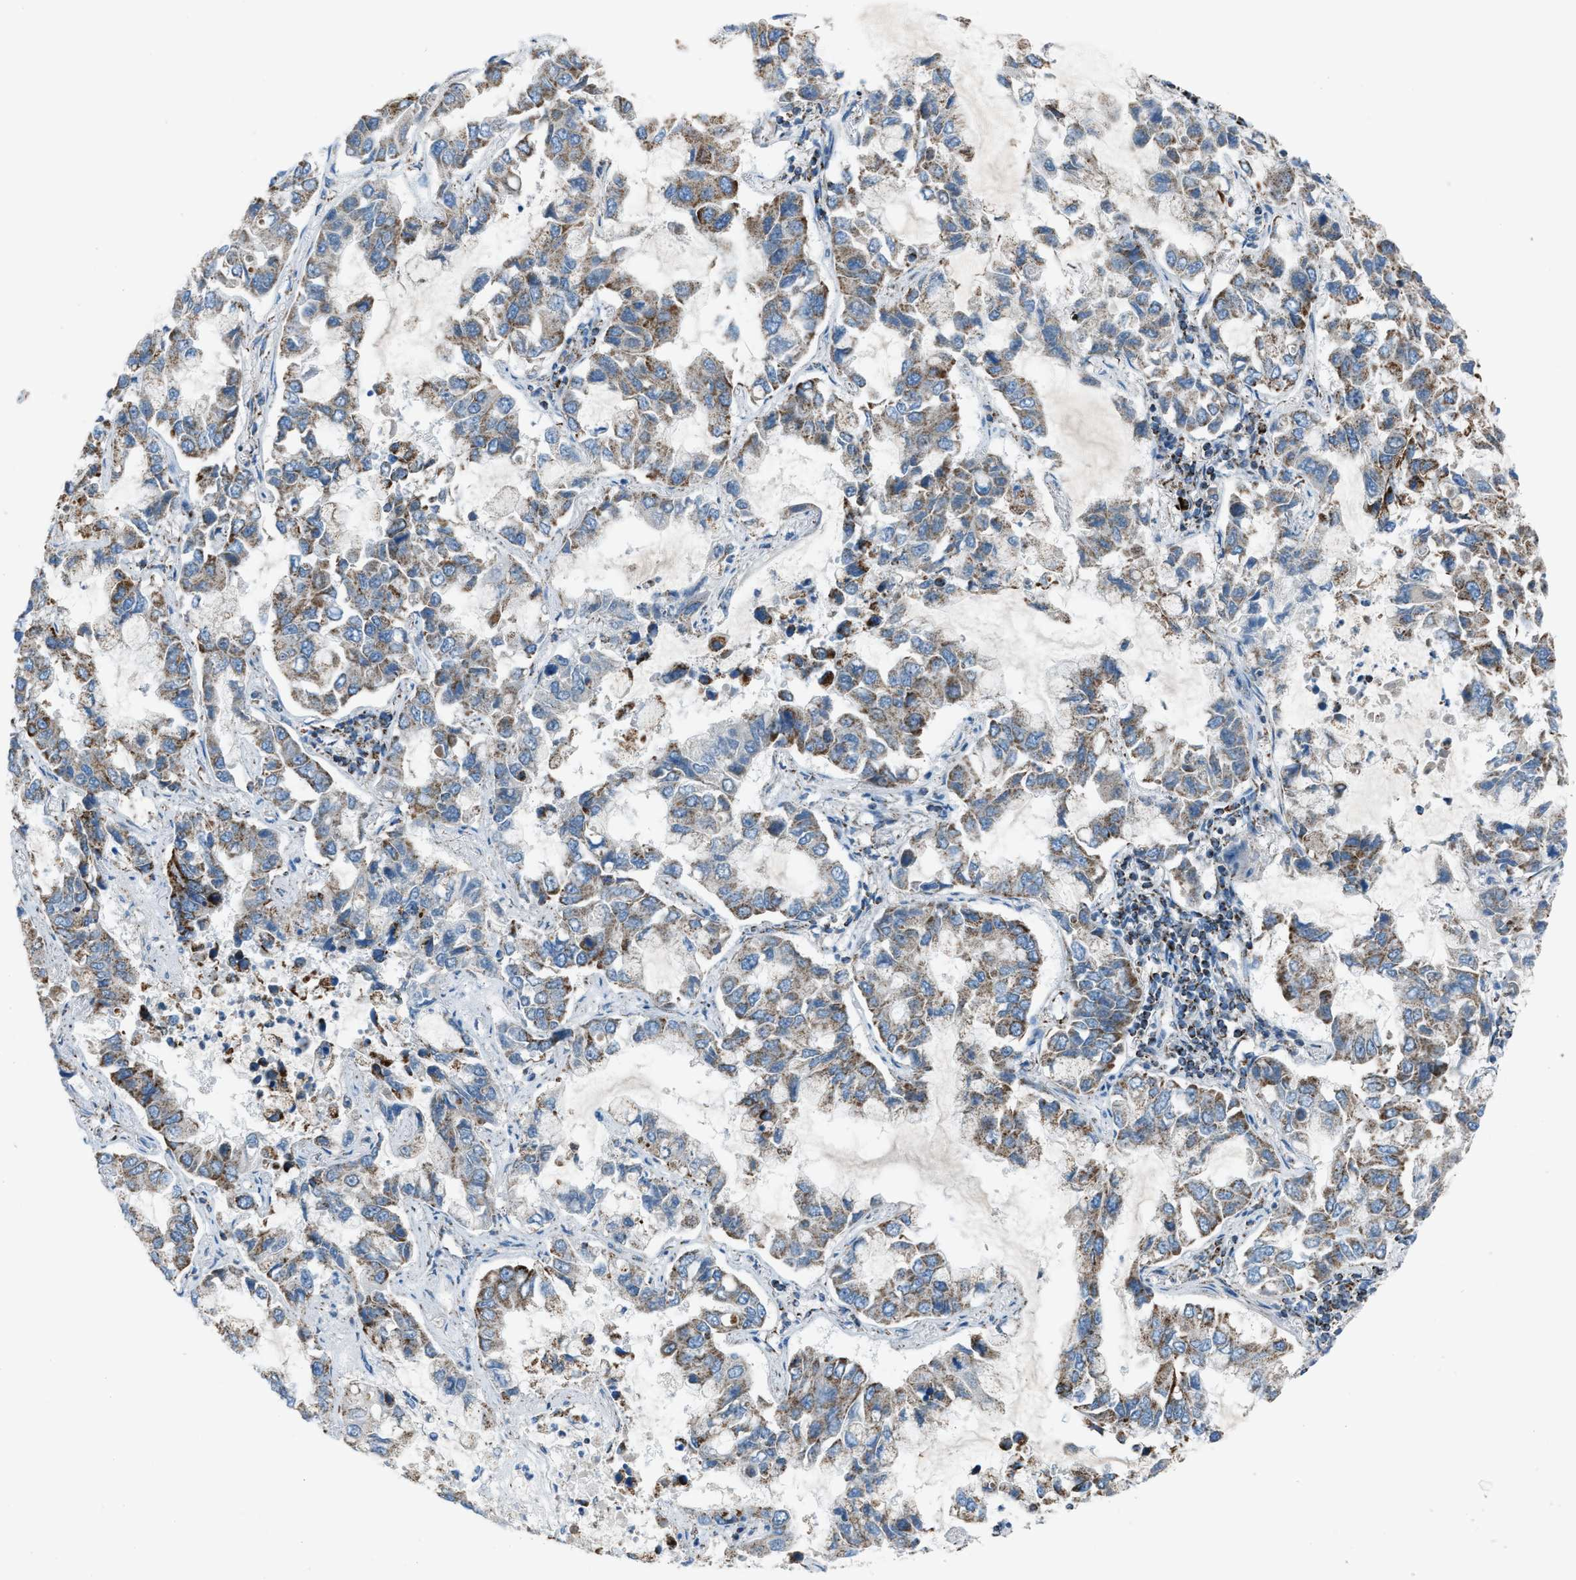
{"staining": {"intensity": "moderate", "quantity": ">75%", "location": "cytoplasmic/membranous"}, "tissue": "lung cancer", "cell_type": "Tumor cells", "image_type": "cancer", "snomed": [{"axis": "morphology", "description": "Adenocarcinoma, NOS"}, {"axis": "topography", "description": "Lung"}], "caption": "Protein positivity by IHC displays moderate cytoplasmic/membranous expression in approximately >75% of tumor cells in lung cancer (adenocarcinoma). The protein of interest is shown in brown color, while the nuclei are stained blue.", "gene": "MDH2", "patient": {"sex": "male", "age": 64}}